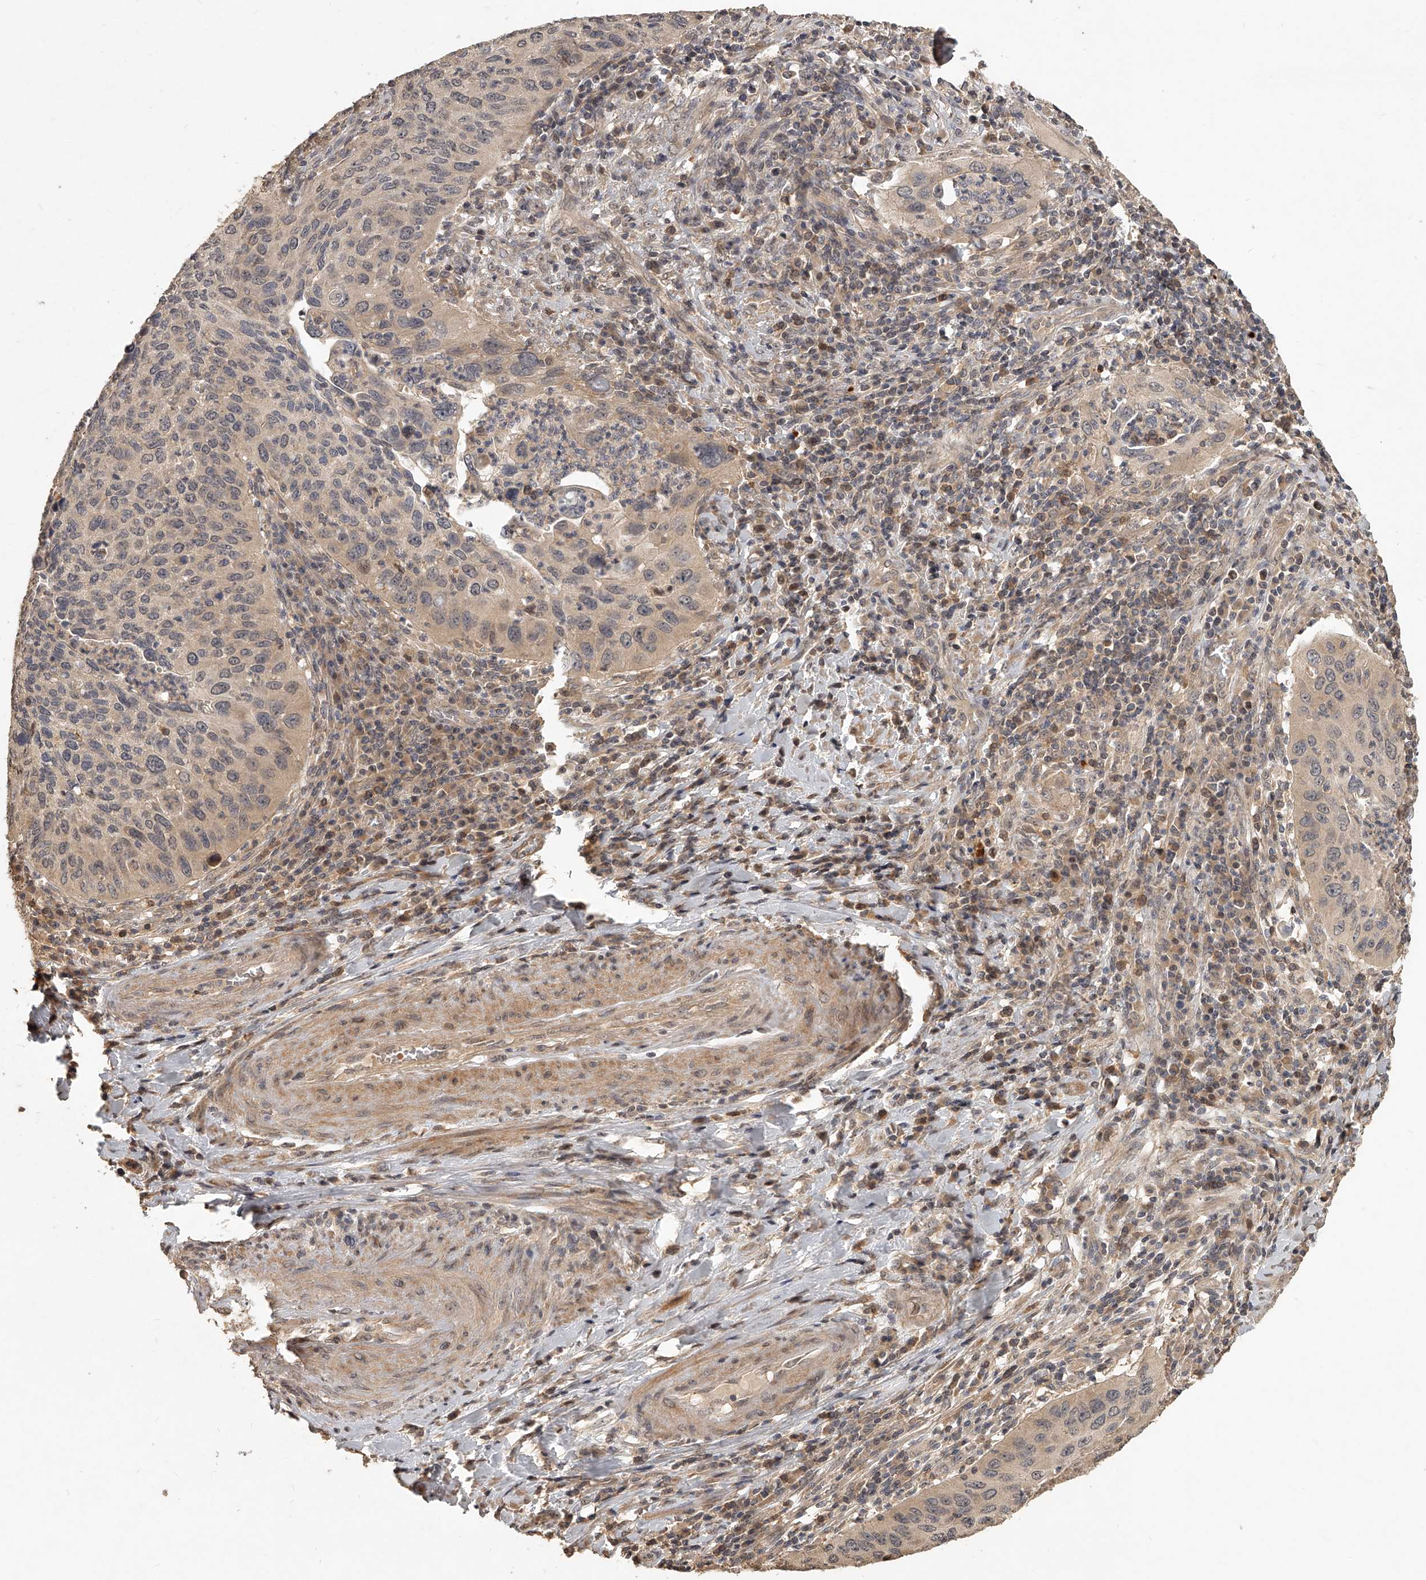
{"staining": {"intensity": "weak", "quantity": "25%-75%", "location": "cytoplasmic/membranous,nuclear"}, "tissue": "cervical cancer", "cell_type": "Tumor cells", "image_type": "cancer", "snomed": [{"axis": "morphology", "description": "Squamous cell carcinoma, NOS"}, {"axis": "topography", "description": "Cervix"}], "caption": "A photomicrograph of cervical cancer (squamous cell carcinoma) stained for a protein shows weak cytoplasmic/membranous and nuclear brown staining in tumor cells.", "gene": "SLC37A1", "patient": {"sex": "female", "age": 38}}